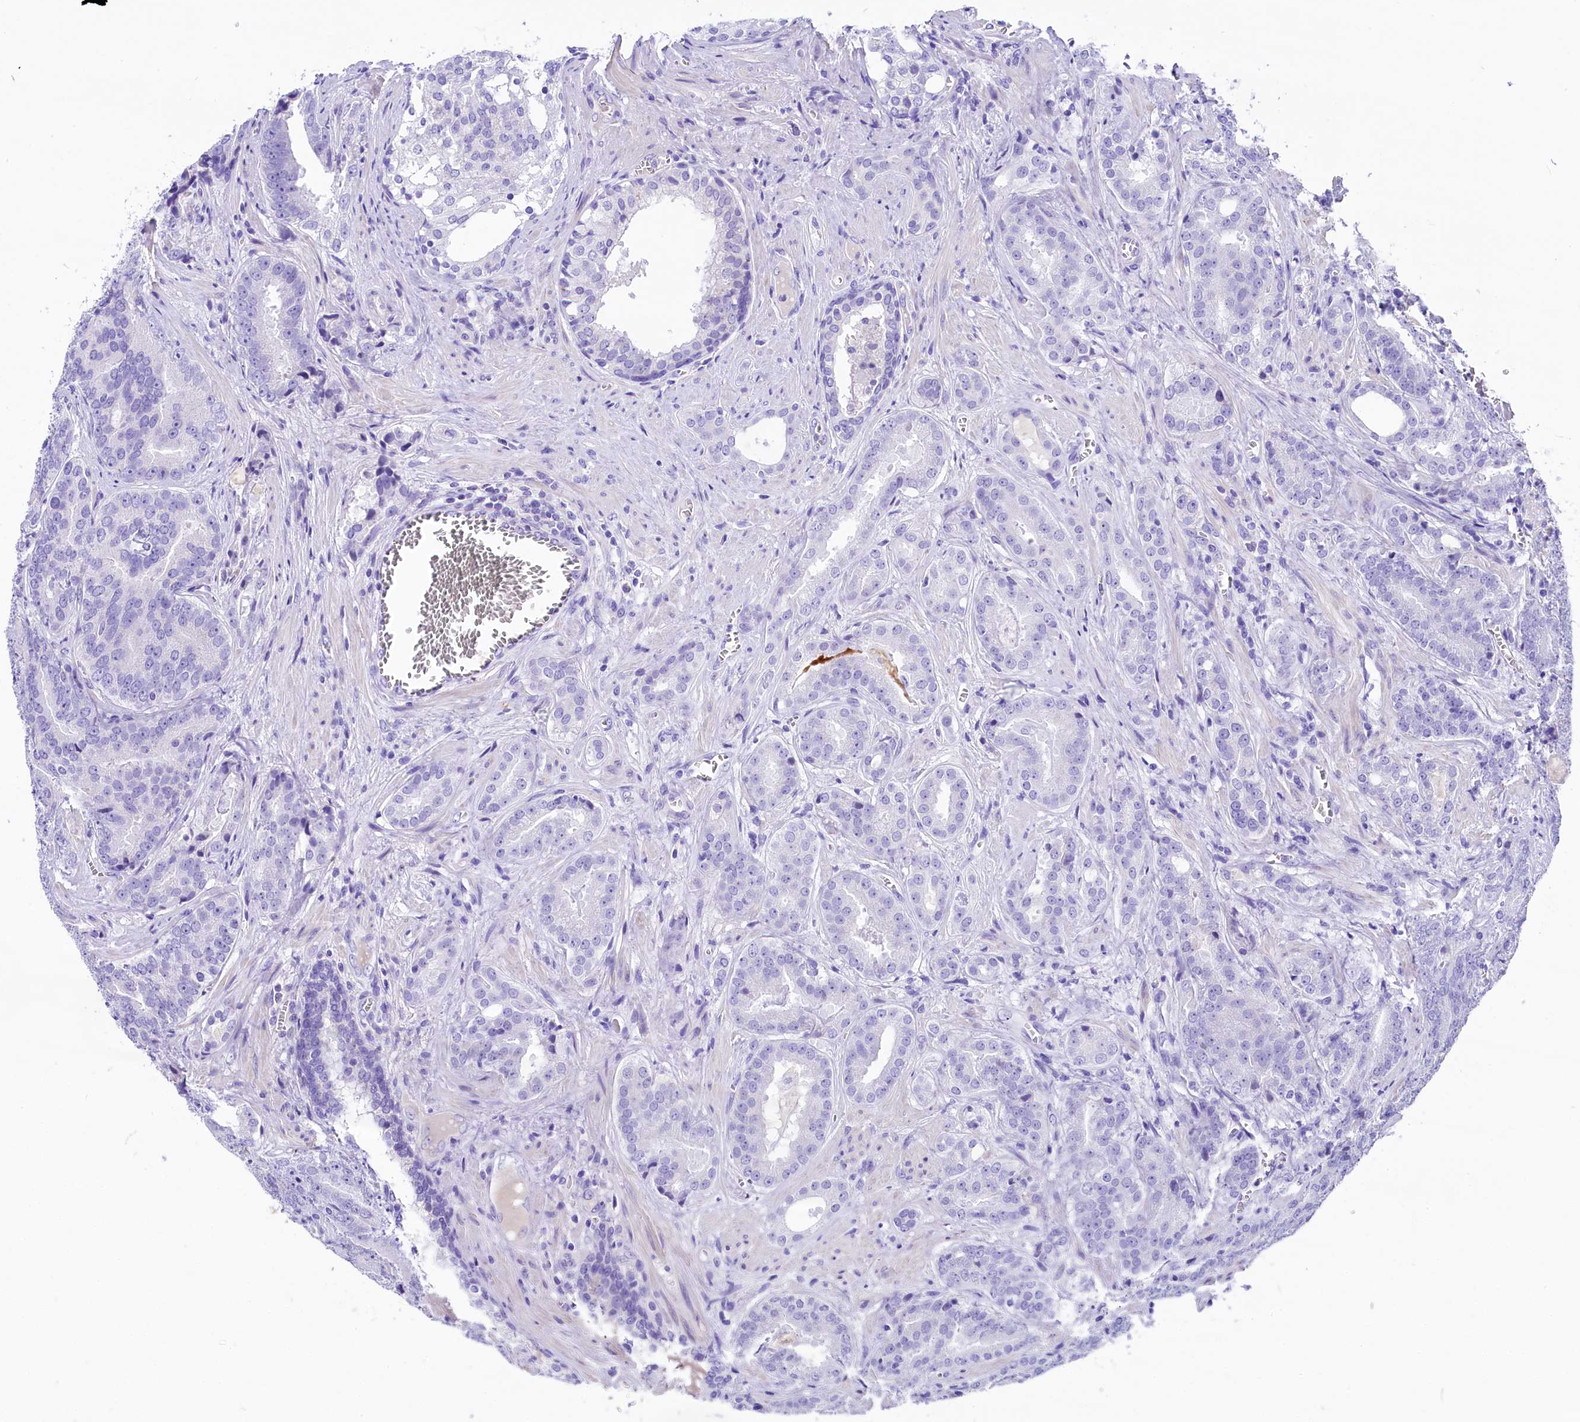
{"staining": {"intensity": "negative", "quantity": "none", "location": "none"}, "tissue": "prostate cancer", "cell_type": "Tumor cells", "image_type": "cancer", "snomed": [{"axis": "morphology", "description": "Adenocarcinoma, High grade"}, {"axis": "topography", "description": "Prostate"}], "caption": "DAB immunohistochemical staining of prostate cancer (adenocarcinoma (high-grade)) exhibits no significant staining in tumor cells.", "gene": "SKIDA1", "patient": {"sex": "male", "age": 55}}